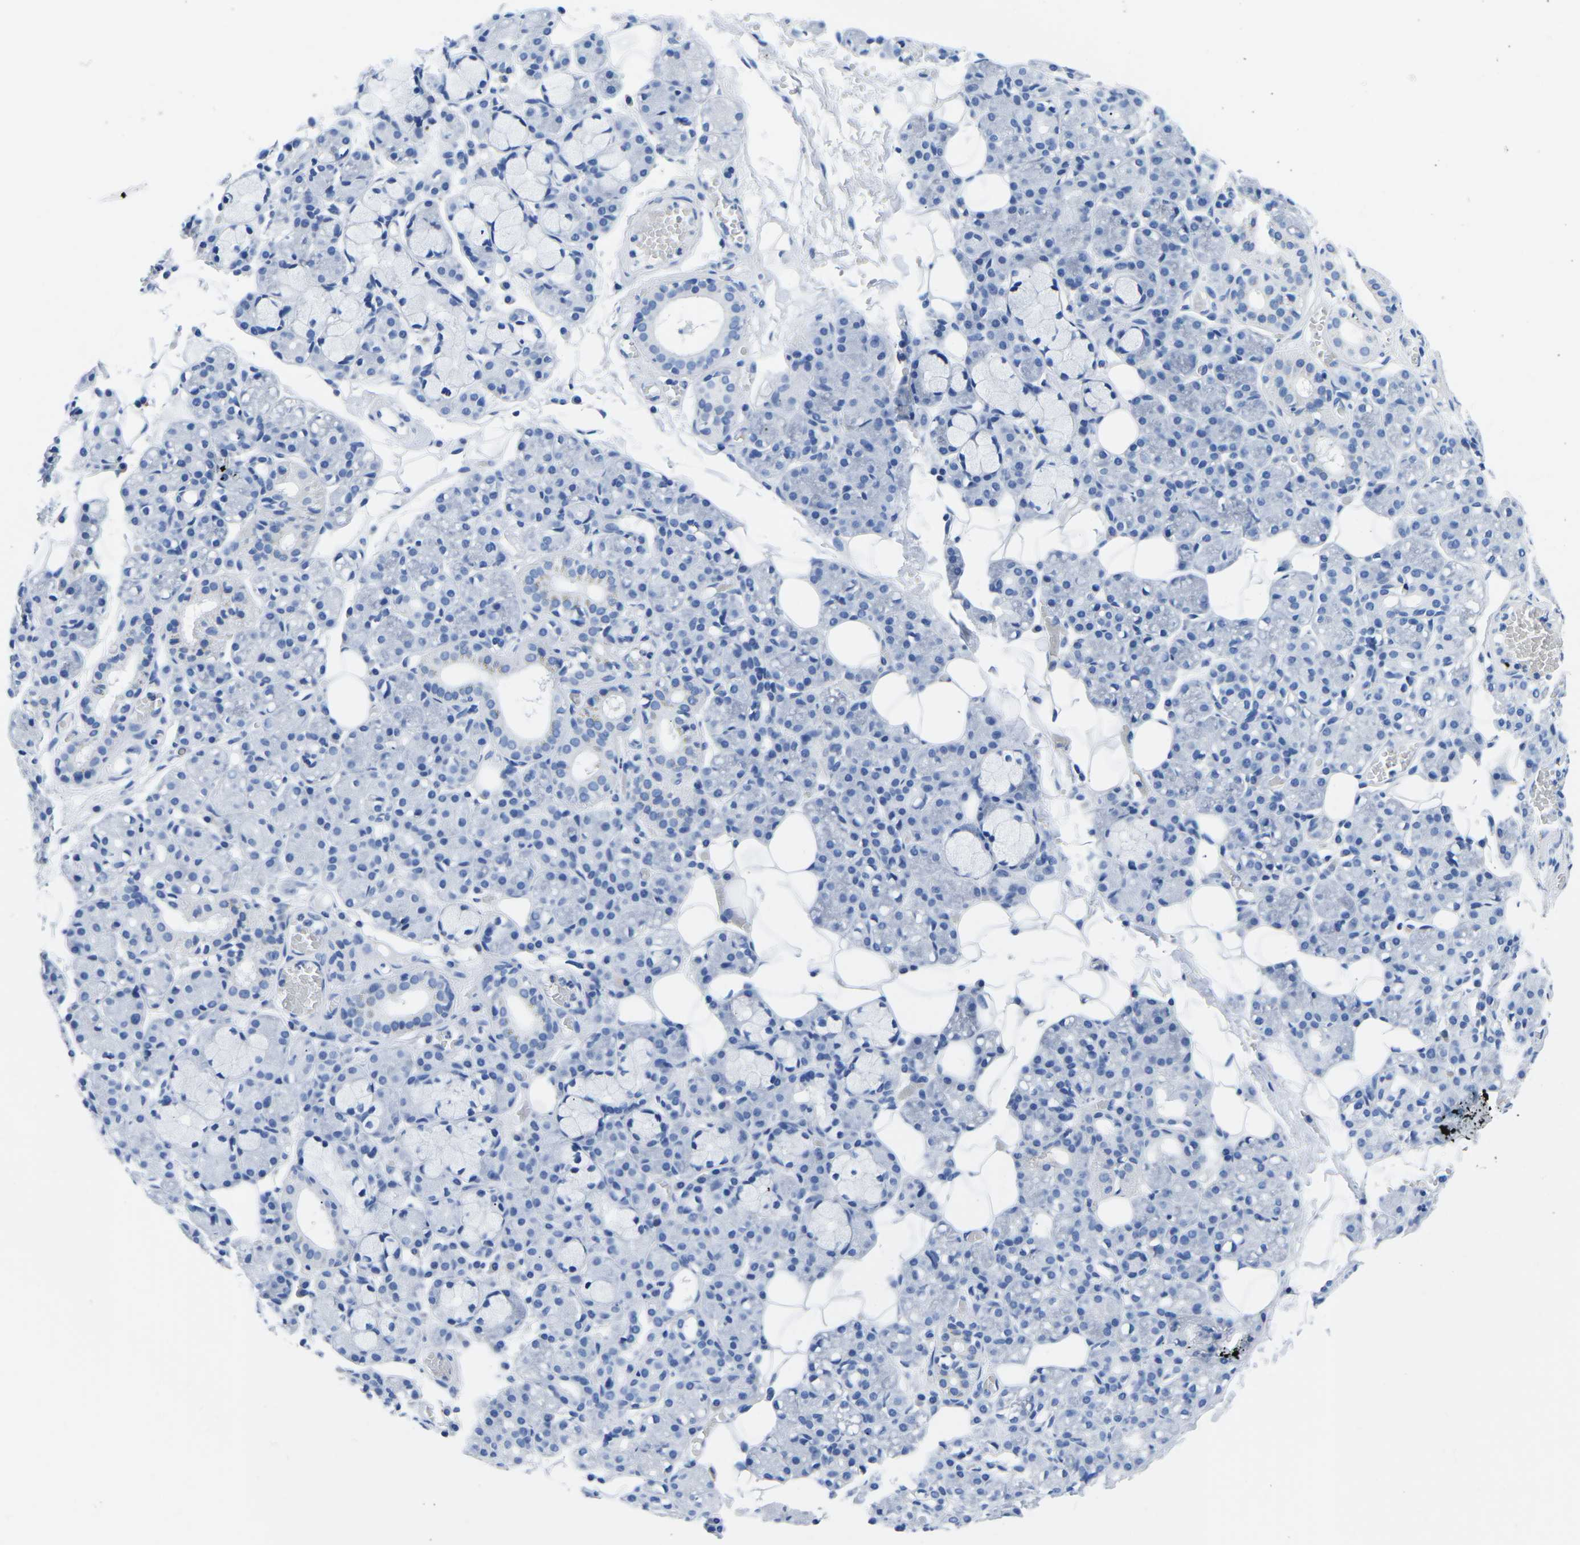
{"staining": {"intensity": "negative", "quantity": "none", "location": "none"}, "tissue": "salivary gland", "cell_type": "Glandular cells", "image_type": "normal", "snomed": [{"axis": "morphology", "description": "Normal tissue, NOS"}, {"axis": "topography", "description": "Salivary gland"}], "caption": "The histopathology image displays no staining of glandular cells in normal salivary gland.", "gene": "CYP1A2", "patient": {"sex": "male", "age": 63}}